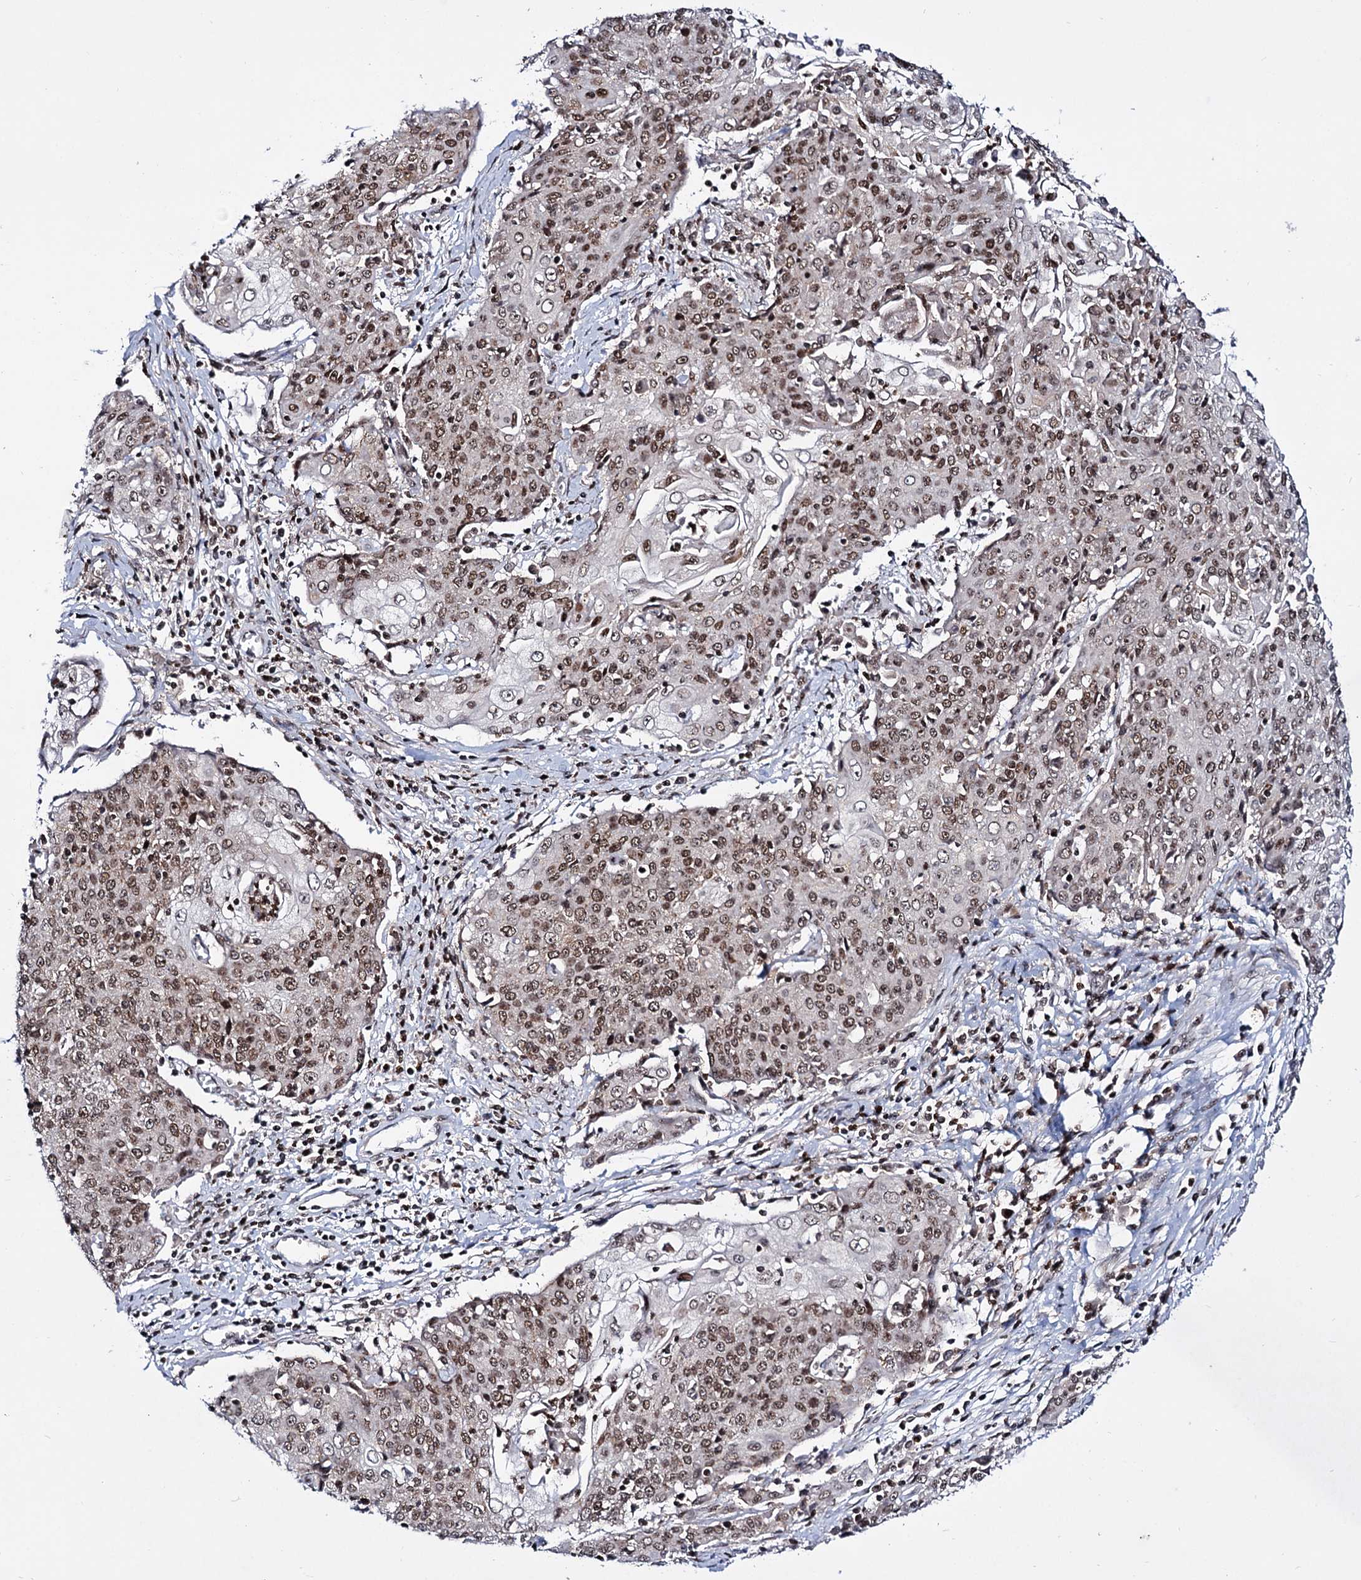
{"staining": {"intensity": "moderate", "quantity": ">75%", "location": "nuclear"}, "tissue": "cervical cancer", "cell_type": "Tumor cells", "image_type": "cancer", "snomed": [{"axis": "morphology", "description": "Squamous cell carcinoma, NOS"}, {"axis": "topography", "description": "Cervix"}], "caption": "Squamous cell carcinoma (cervical) was stained to show a protein in brown. There is medium levels of moderate nuclear expression in about >75% of tumor cells. The staining is performed using DAB brown chromogen to label protein expression. The nuclei are counter-stained blue using hematoxylin.", "gene": "SMCHD1", "patient": {"sex": "female", "age": 48}}